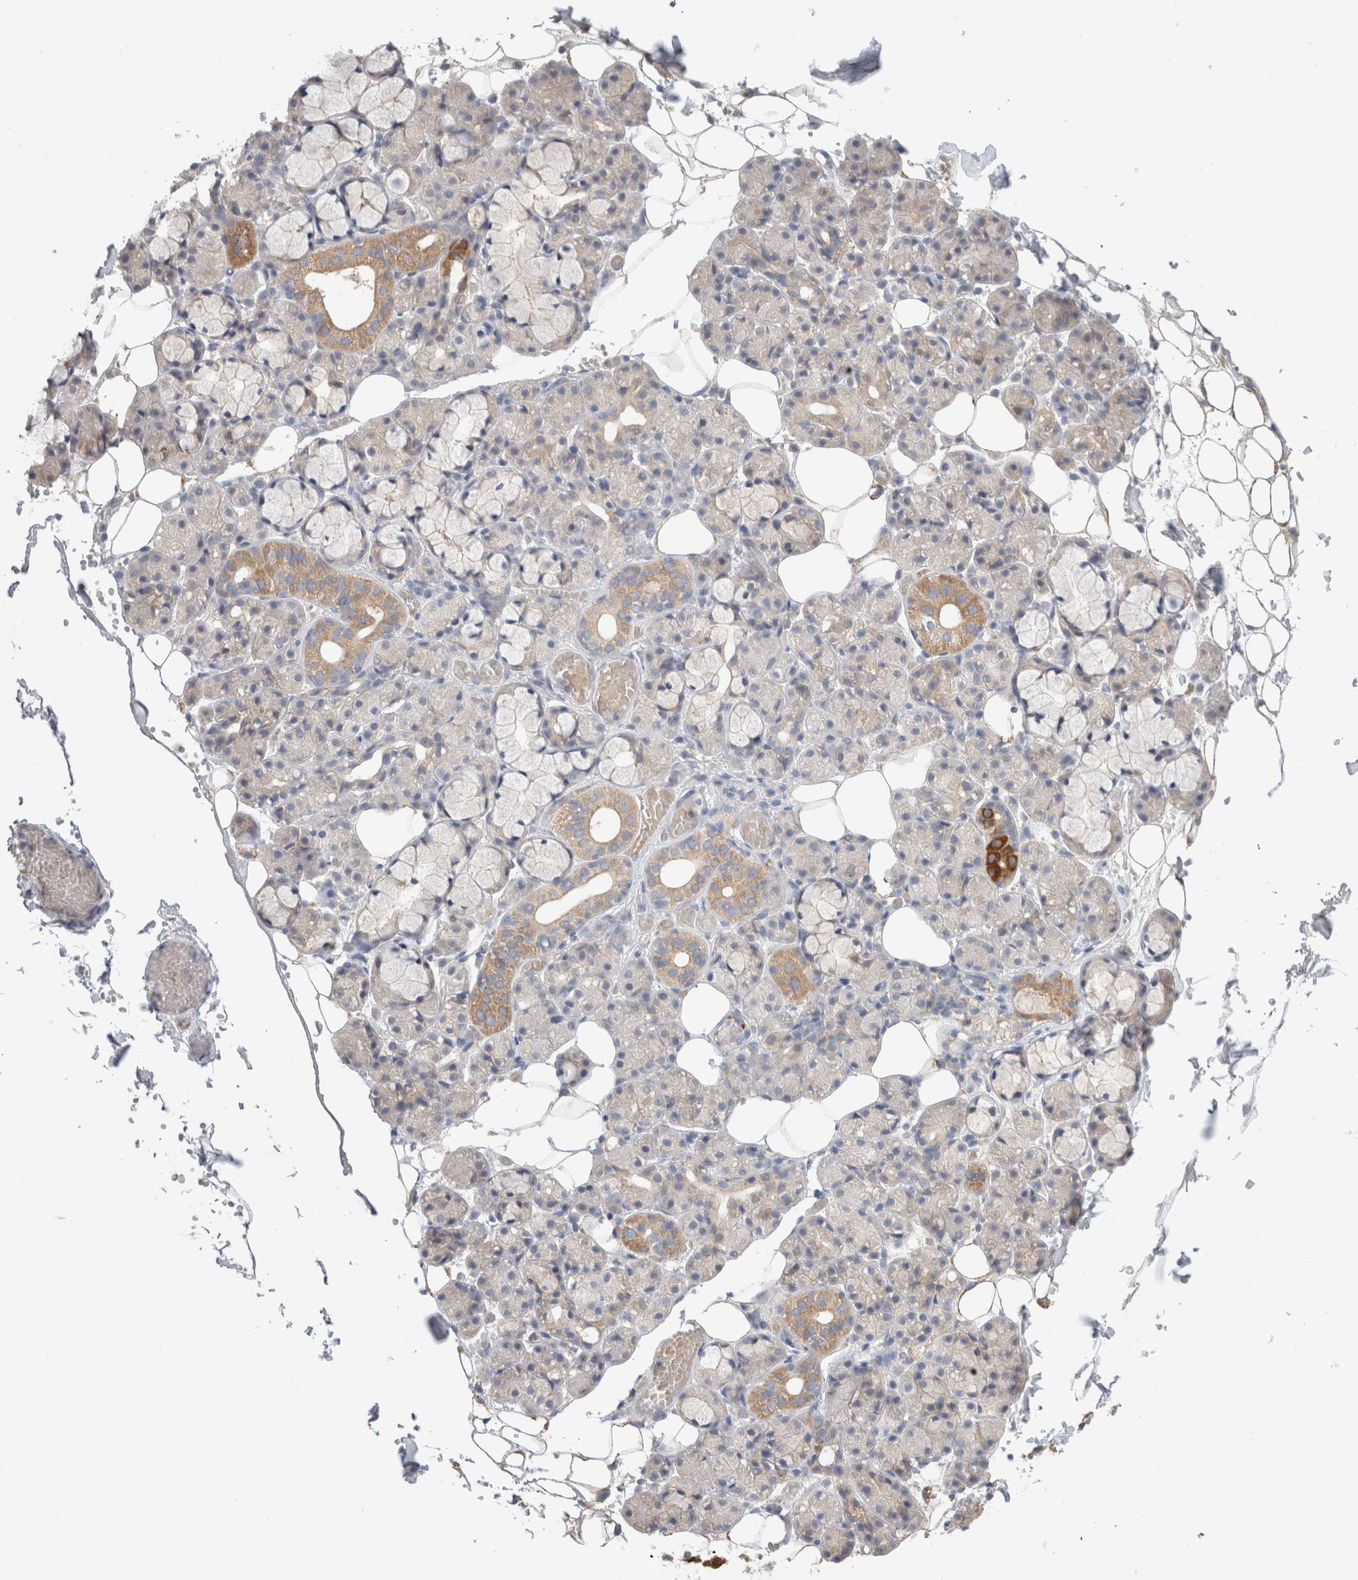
{"staining": {"intensity": "moderate", "quantity": "<25%", "location": "cytoplasmic/membranous"}, "tissue": "salivary gland", "cell_type": "Glandular cells", "image_type": "normal", "snomed": [{"axis": "morphology", "description": "Normal tissue, NOS"}, {"axis": "topography", "description": "Salivary gland"}], "caption": "Moderate cytoplasmic/membranous protein expression is seen in approximately <25% of glandular cells in salivary gland.", "gene": "NDOR1", "patient": {"sex": "male", "age": 63}}